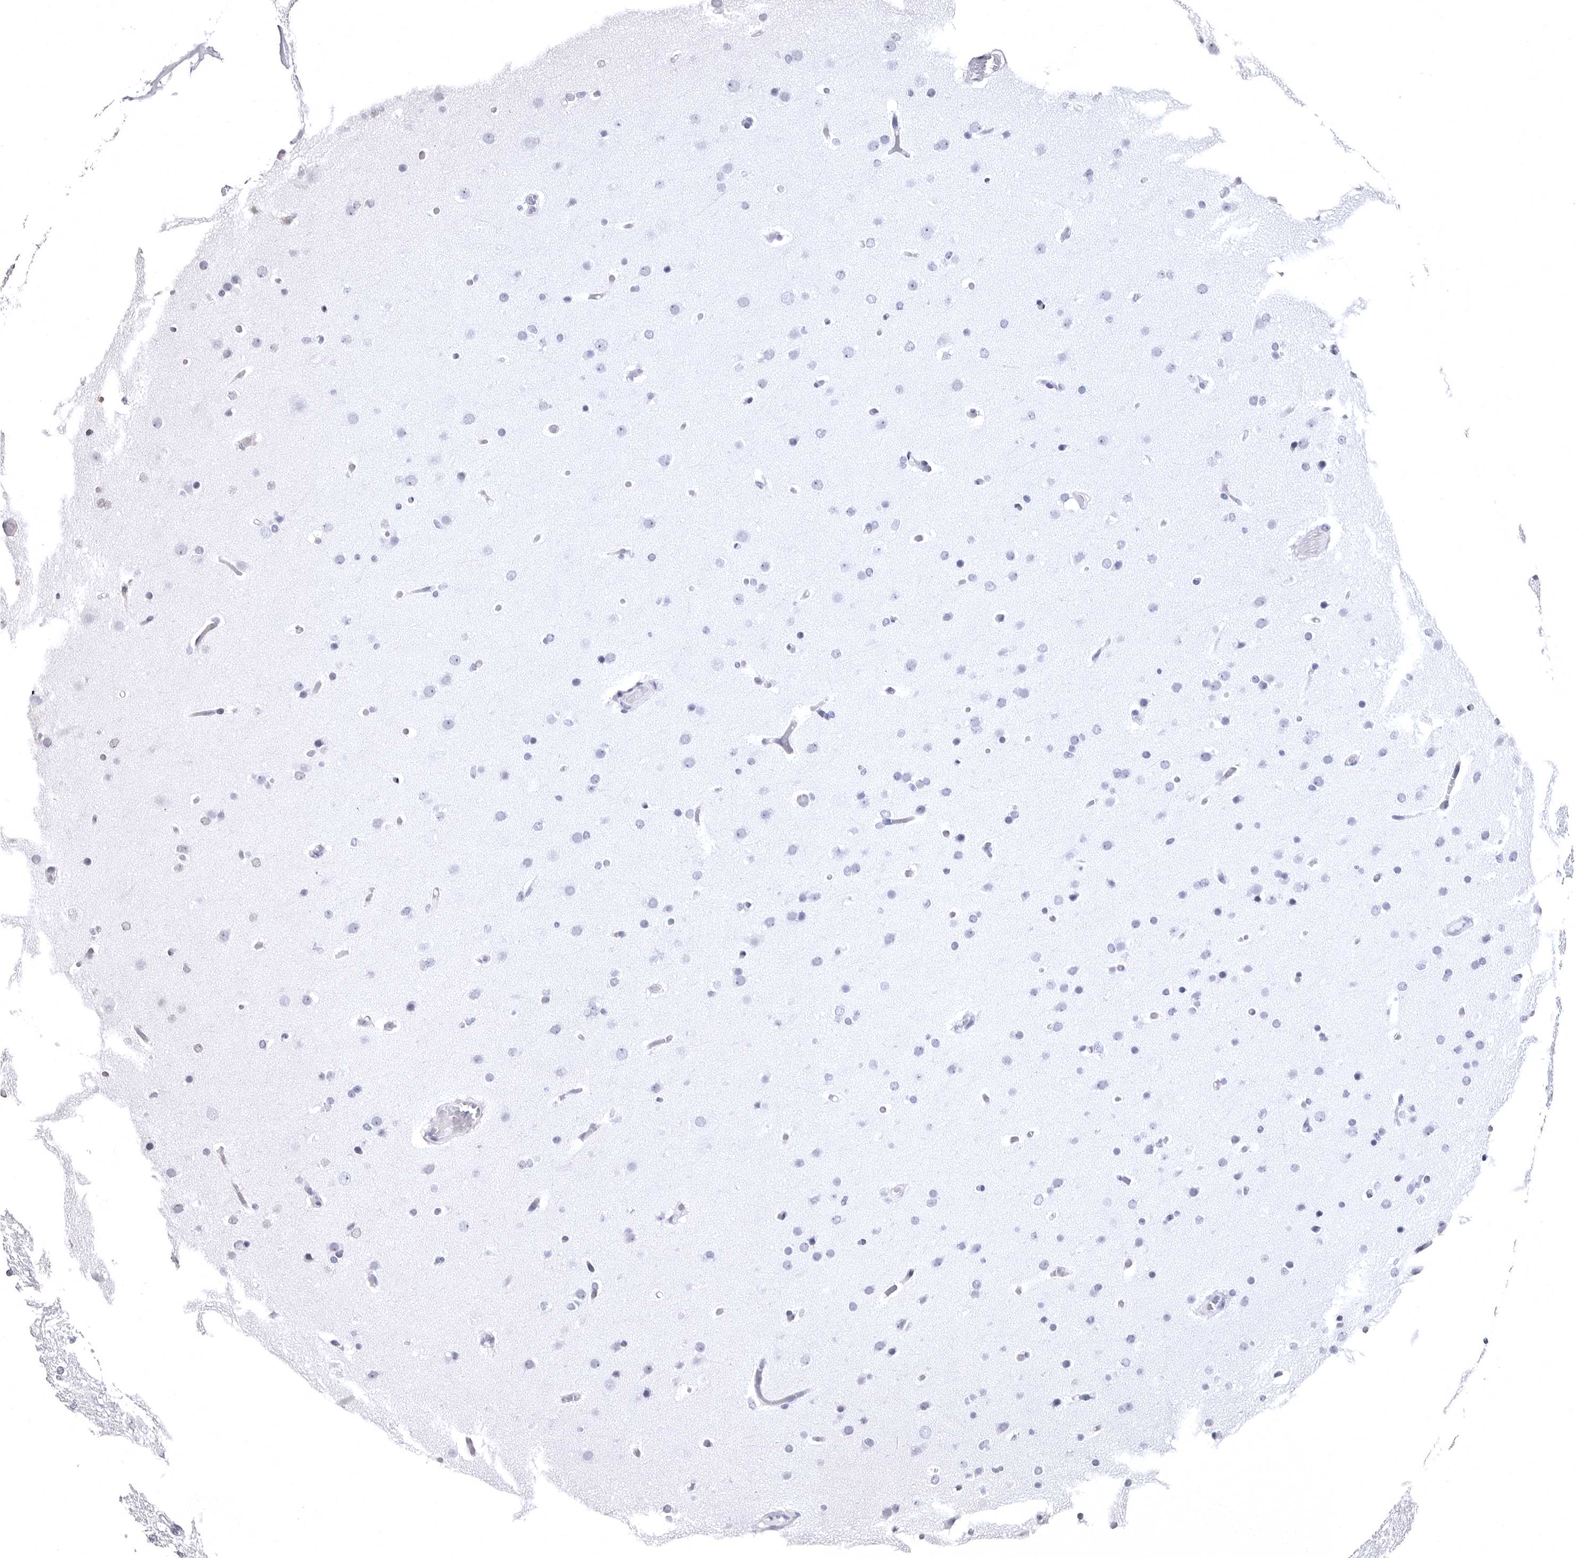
{"staining": {"intensity": "negative", "quantity": "none", "location": "none"}, "tissue": "glioma", "cell_type": "Tumor cells", "image_type": "cancer", "snomed": [{"axis": "morphology", "description": "Glioma, malignant, High grade"}, {"axis": "topography", "description": "Cerebral cortex"}], "caption": "High magnification brightfield microscopy of malignant glioma (high-grade) stained with DAB (3,3'-diaminobenzidine) (brown) and counterstained with hematoxylin (blue): tumor cells show no significant staining.", "gene": "PHF20L1", "patient": {"sex": "female", "age": 36}}